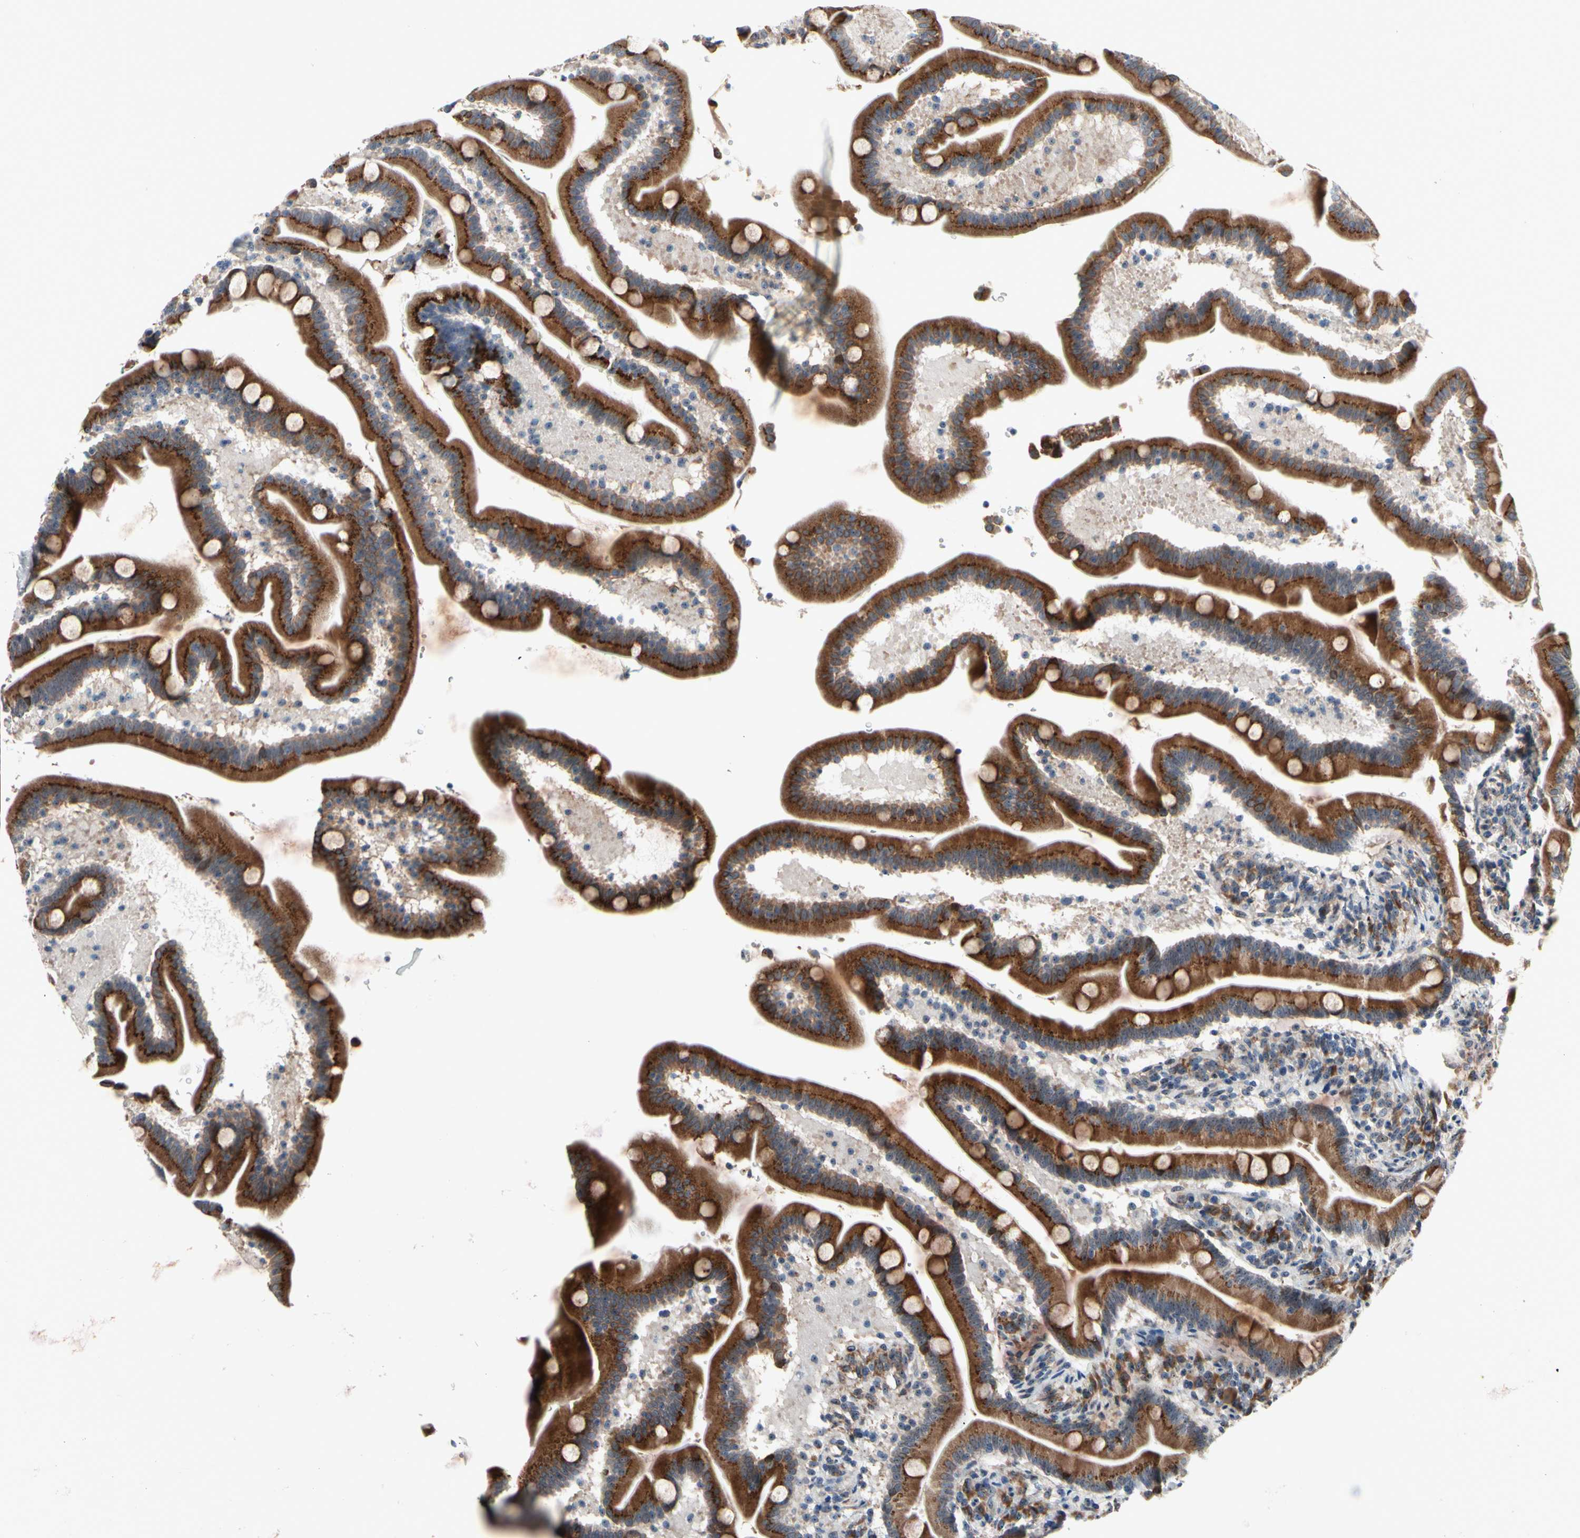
{"staining": {"intensity": "moderate", "quantity": ">75%", "location": "cytoplasmic/membranous"}, "tissue": "duodenum", "cell_type": "Glandular cells", "image_type": "normal", "snomed": [{"axis": "morphology", "description": "Normal tissue, NOS"}, {"axis": "topography", "description": "Duodenum"}], "caption": "Immunohistochemistry of normal duodenum reveals medium levels of moderate cytoplasmic/membranous staining in about >75% of glandular cells.", "gene": "TMED7", "patient": {"sex": "male", "age": 54}}